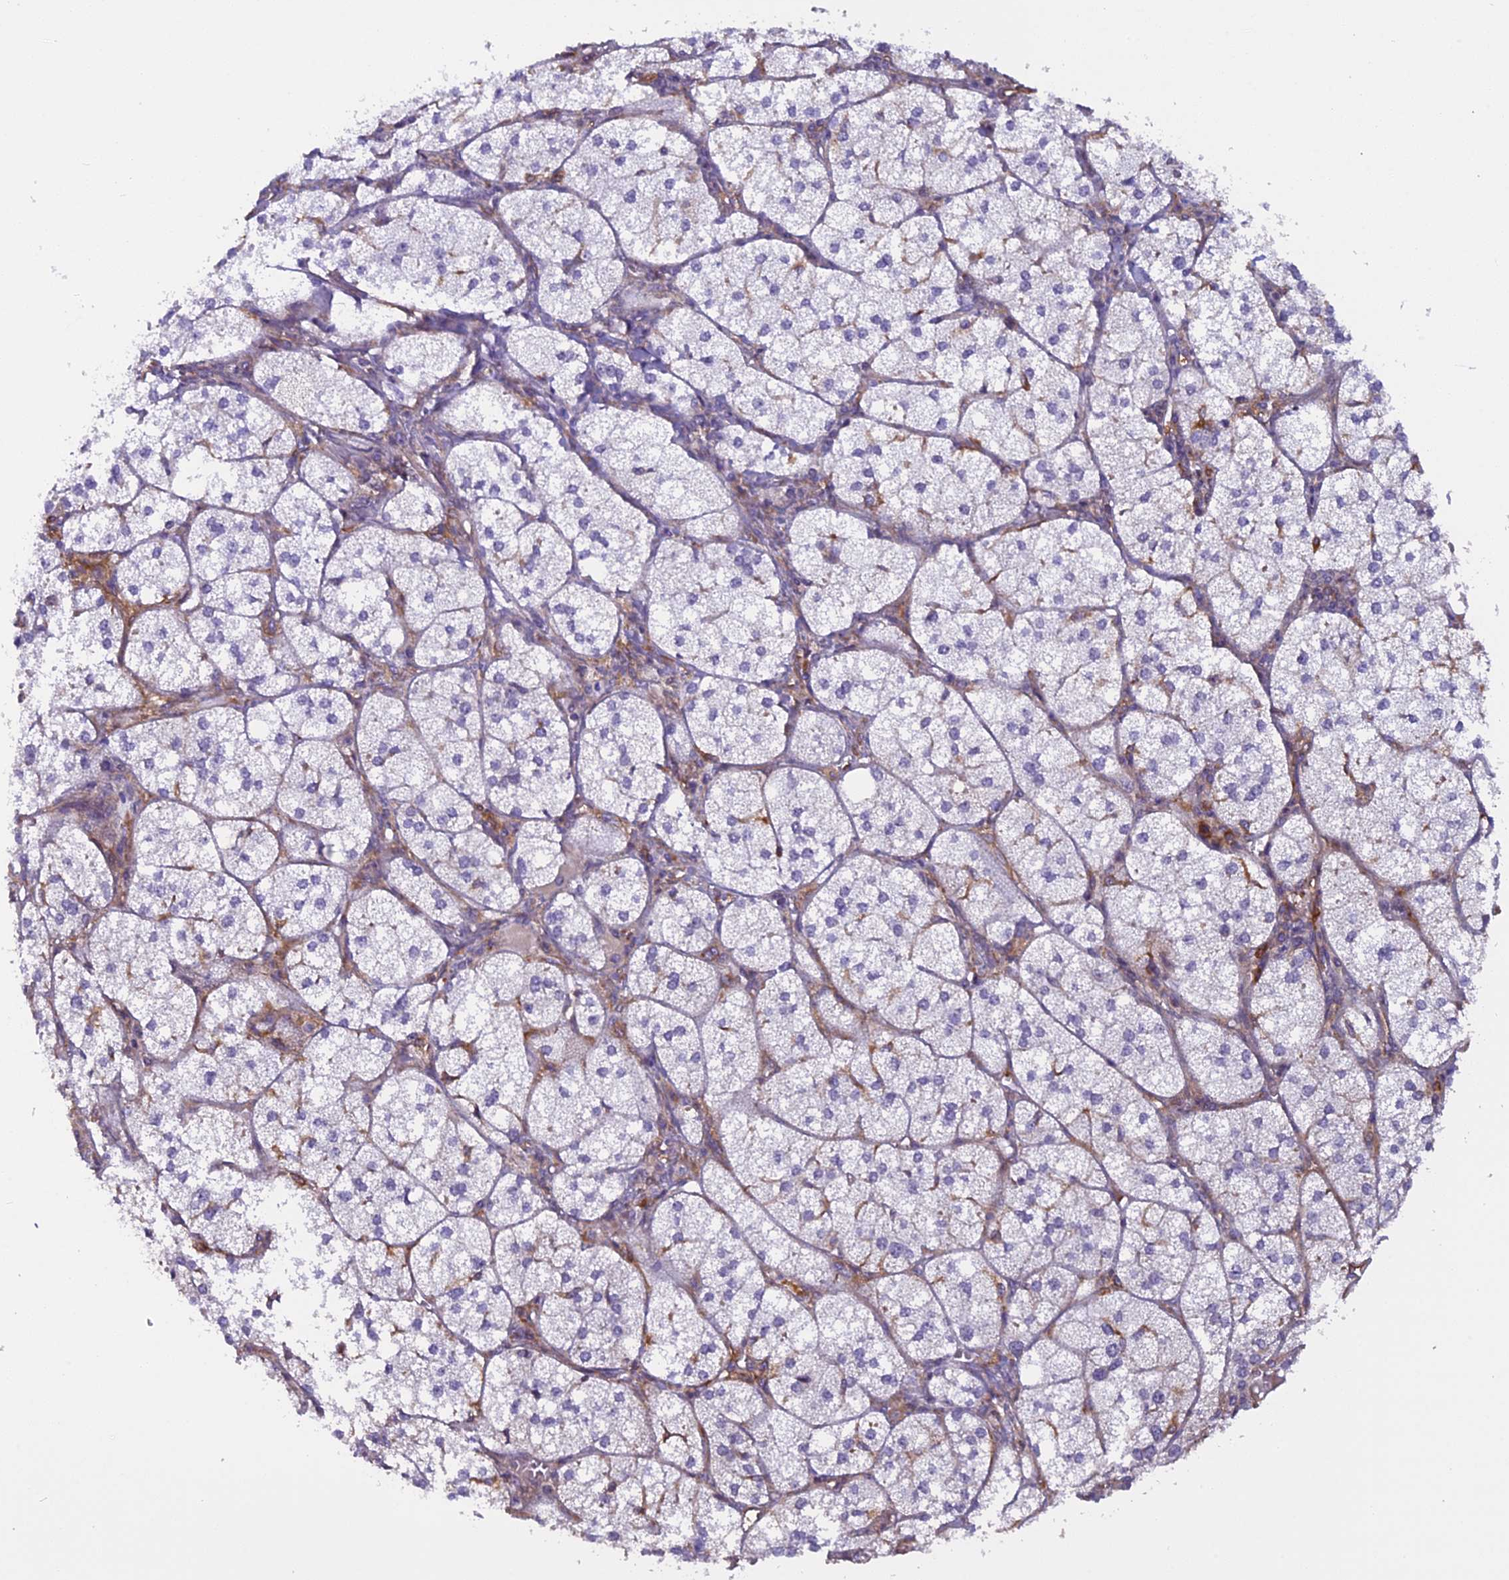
{"staining": {"intensity": "moderate", "quantity": "<25%", "location": "cytoplasmic/membranous"}, "tissue": "adrenal gland", "cell_type": "Glandular cells", "image_type": "normal", "snomed": [{"axis": "morphology", "description": "Normal tissue, NOS"}, {"axis": "topography", "description": "Adrenal gland"}], "caption": "DAB (3,3'-diaminobenzidine) immunohistochemical staining of unremarkable human adrenal gland demonstrates moderate cytoplasmic/membranous protein expression in approximately <25% of glandular cells. The protein is stained brown, and the nuclei are stained in blue (DAB IHC with brightfield microscopy, high magnification).", "gene": "EHBP1L1", "patient": {"sex": "female", "age": 61}}